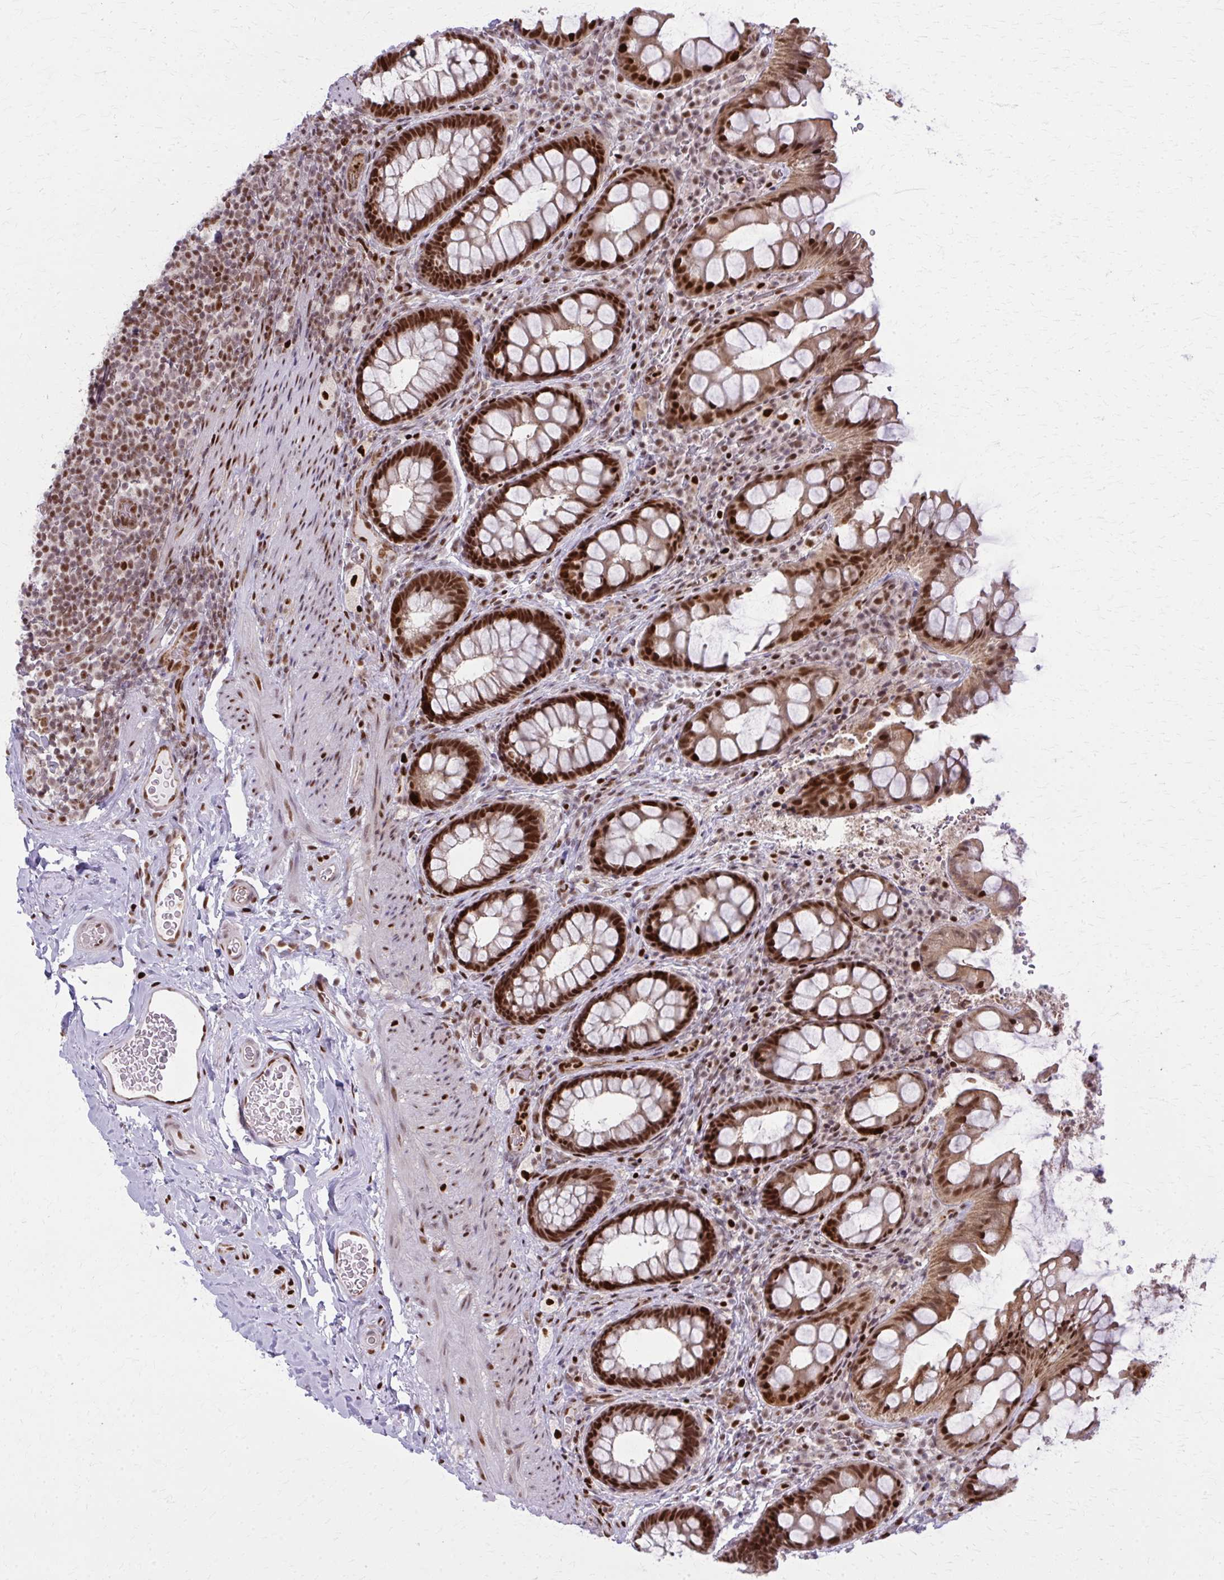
{"staining": {"intensity": "strong", "quantity": ">75%", "location": "cytoplasmic/membranous,nuclear"}, "tissue": "rectum", "cell_type": "Glandular cells", "image_type": "normal", "snomed": [{"axis": "morphology", "description": "Normal tissue, NOS"}, {"axis": "topography", "description": "Rectum"}, {"axis": "topography", "description": "Peripheral nerve tissue"}], "caption": "The image demonstrates staining of unremarkable rectum, revealing strong cytoplasmic/membranous,nuclear protein positivity (brown color) within glandular cells. The staining was performed using DAB (3,3'-diaminobenzidine), with brown indicating positive protein expression. Nuclei are stained blue with hematoxylin.", "gene": "ZNF559", "patient": {"sex": "female", "age": 69}}